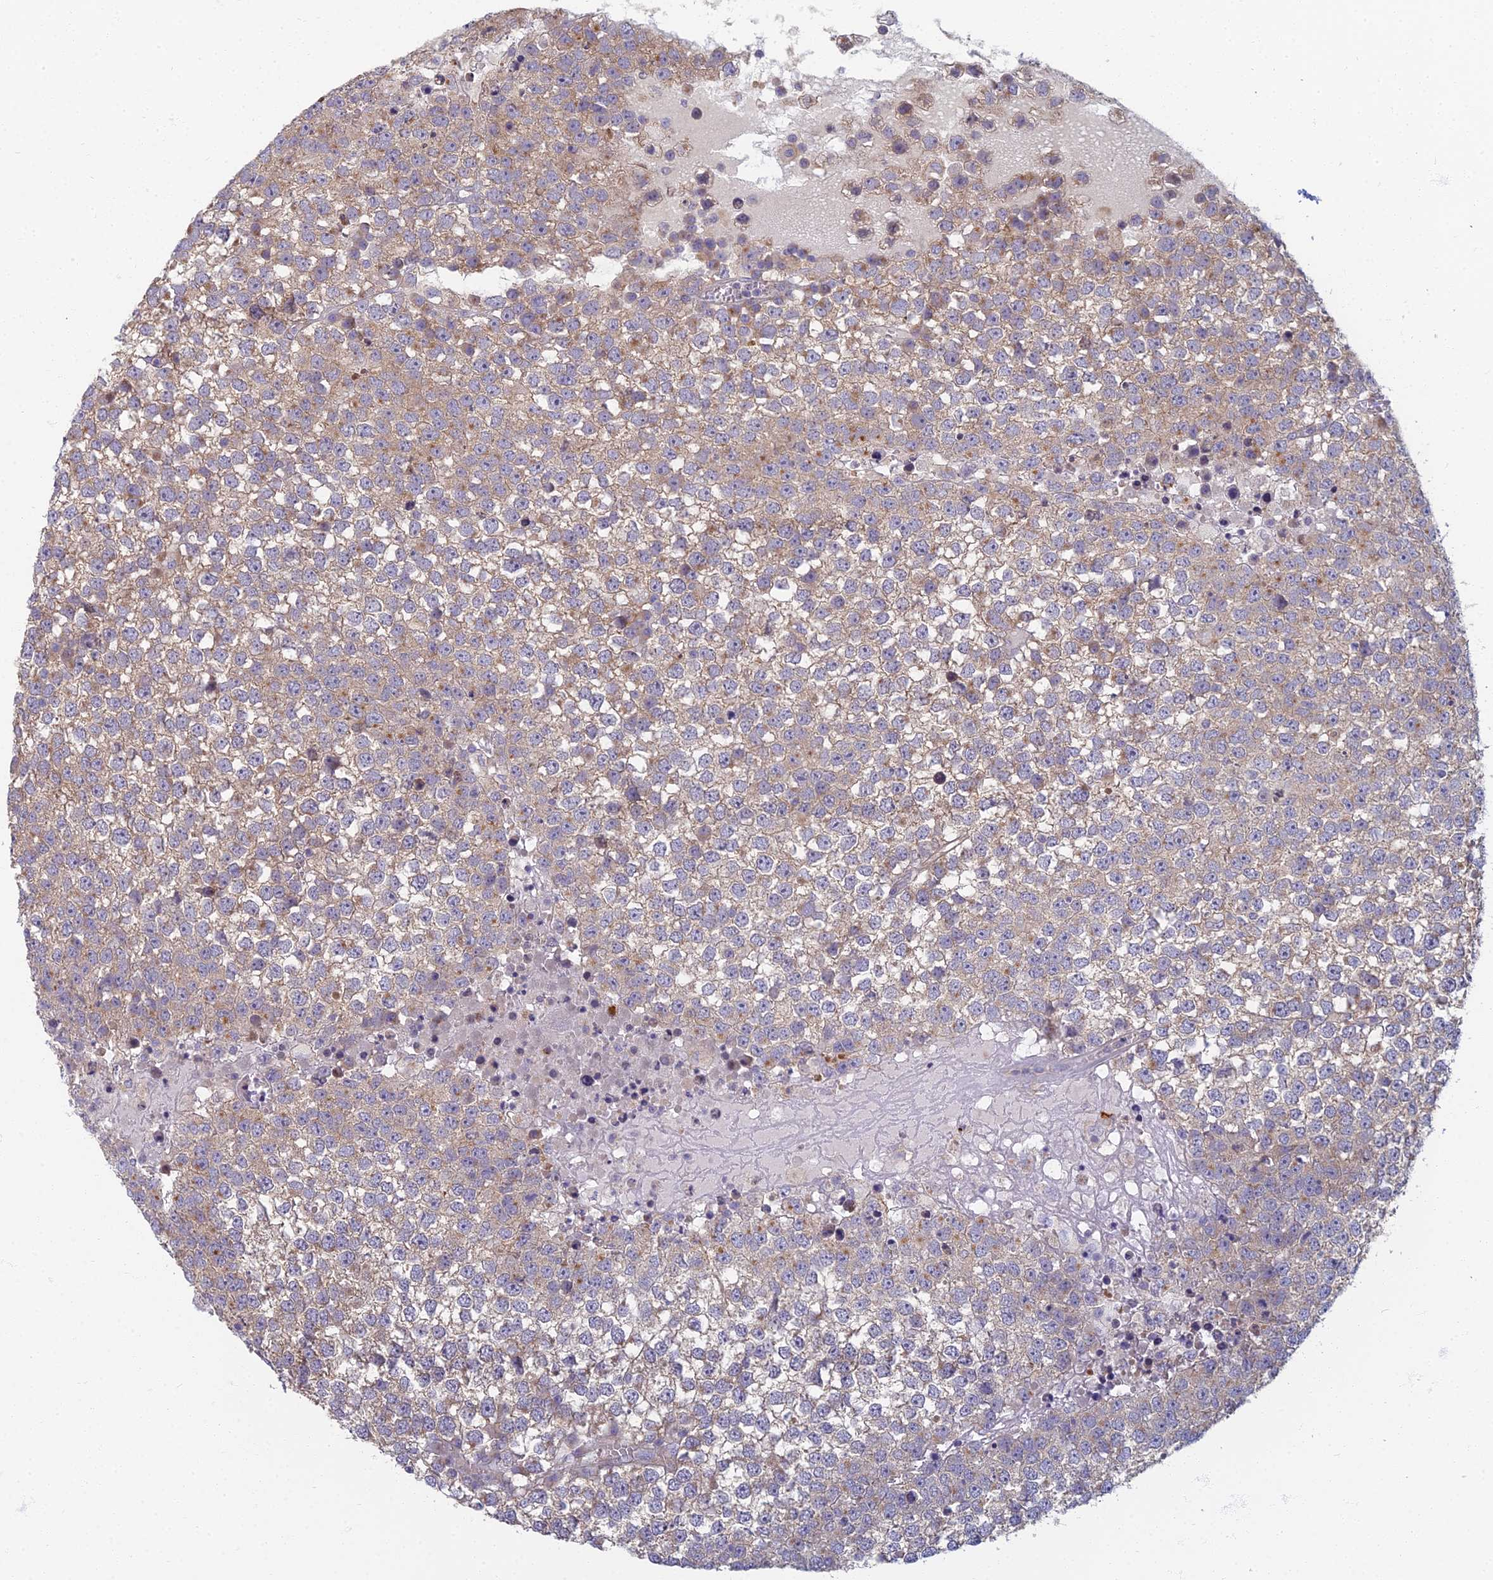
{"staining": {"intensity": "weak", "quantity": "25%-75%", "location": "cytoplasmic/membranous"}, "tissue": "testis cancer", "cell_type": "Tumor cells", "image_type": "cancer", "snomed": [{"axis": "morphology", "description": "Seminoma, NOS"}, {"axis": "topography", "description": "Testis"}], "caption": "Testis cancer (seminoma) stained with a brown dye displays weak cytoplasmic/membranous positive staining in approximately 25%-75% of tumor cells.", "gene": "PROX2", "patient": {"sex": "male", "age": 65}}